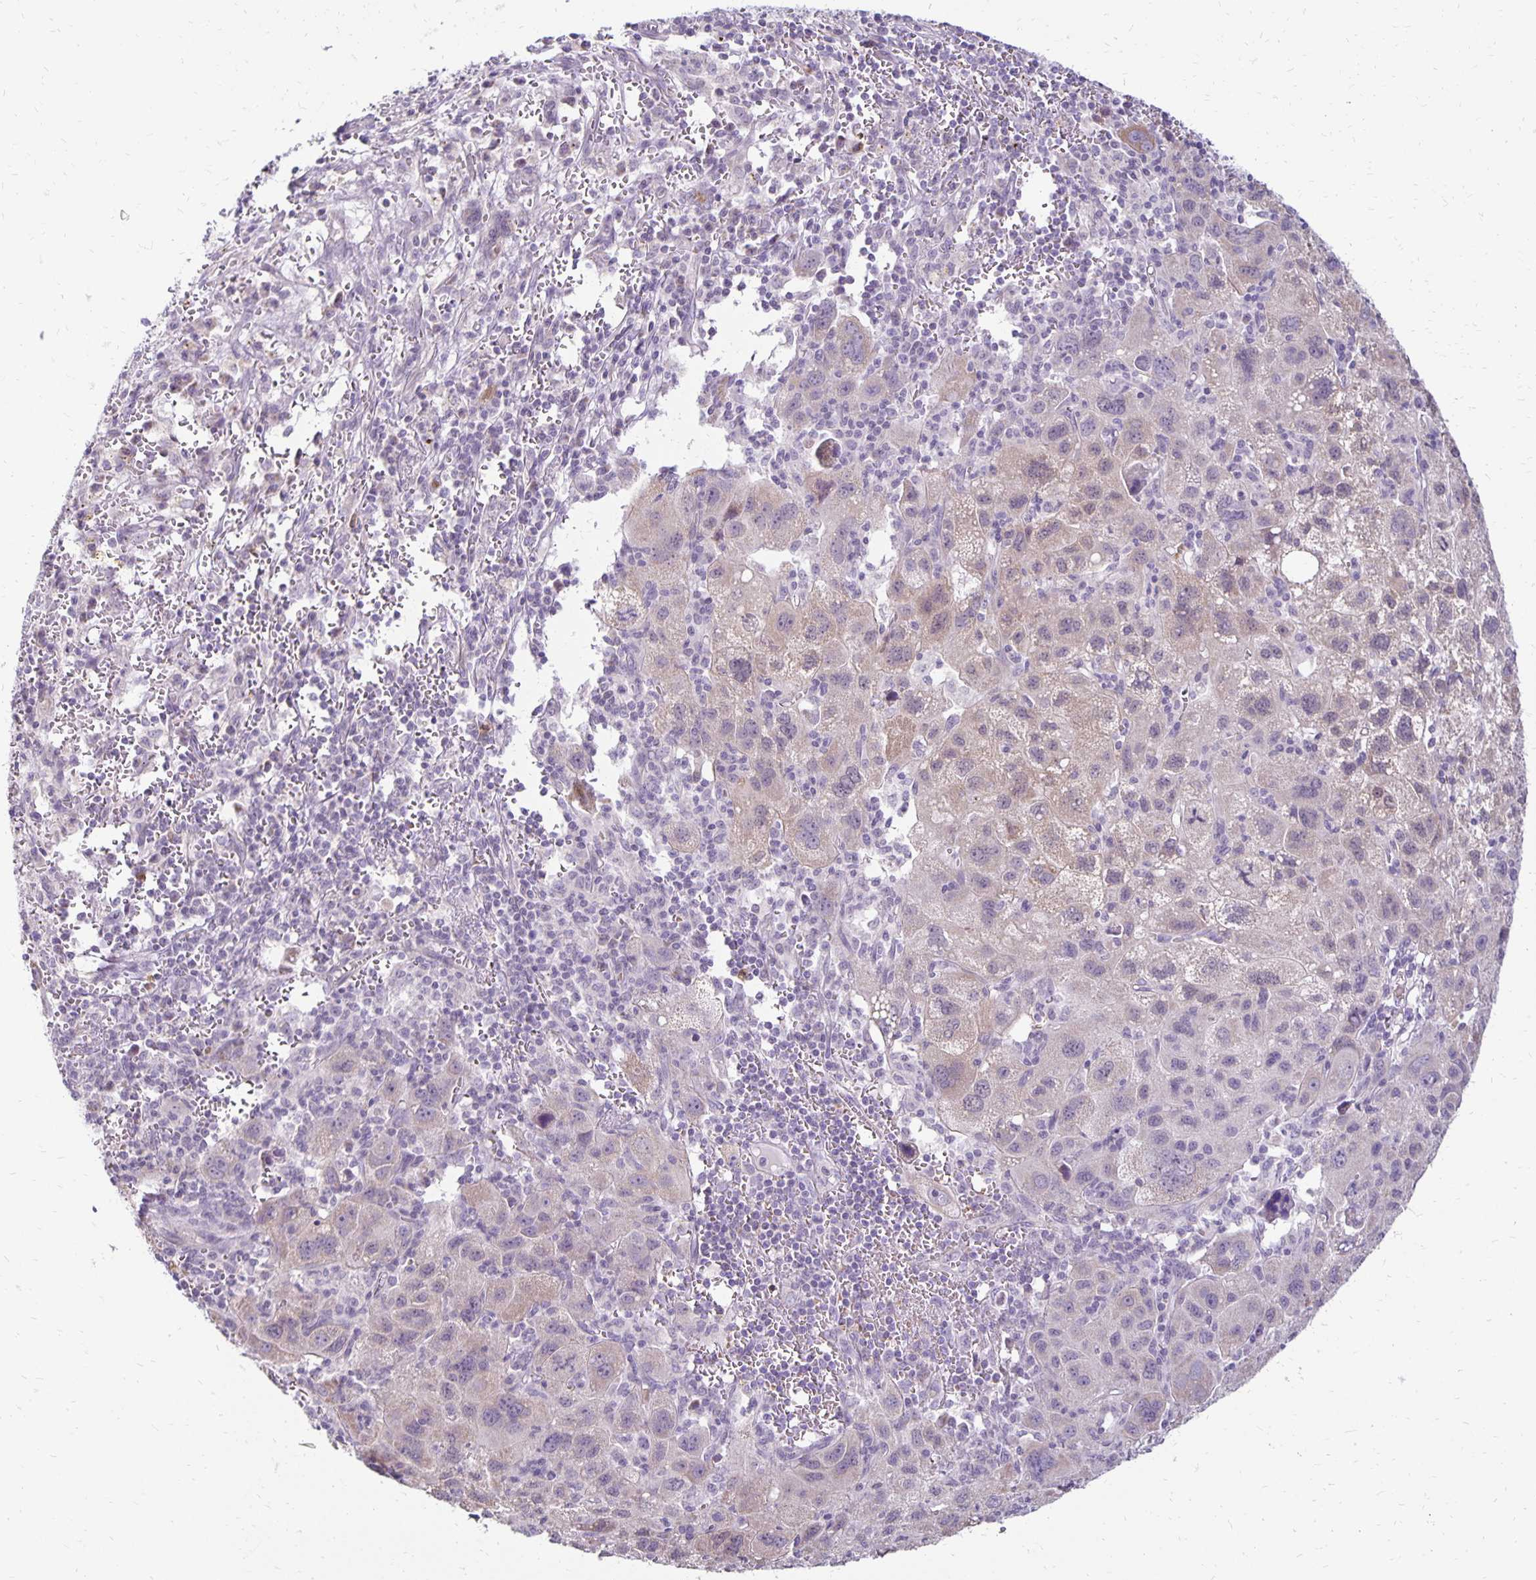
{"staining": {"intensity": "weak", "quantity": "25%-75%", "location": "cytoplasmic/membranous"}, "tissue": "liver cancer", "cell_type": "Tumor cells", "image_type": "cancer", "snomed": [{"axis": "morphology", "description": "Carcinoma, Hepatocellular, NOS"}, {"axis": "topography", "description": "Liver"}], "caption": "A brown stain labels weak cytoplasmic/membranous positivity of a protein in hepatocellular carcinoma (liver) tumor cells. (Stains: DAB in brown, nuclei in blue, Microscopy: brightfield microscopy at high magnification).", "gene": "FN3K", "patient": {"sex": "female", "age": 77}}